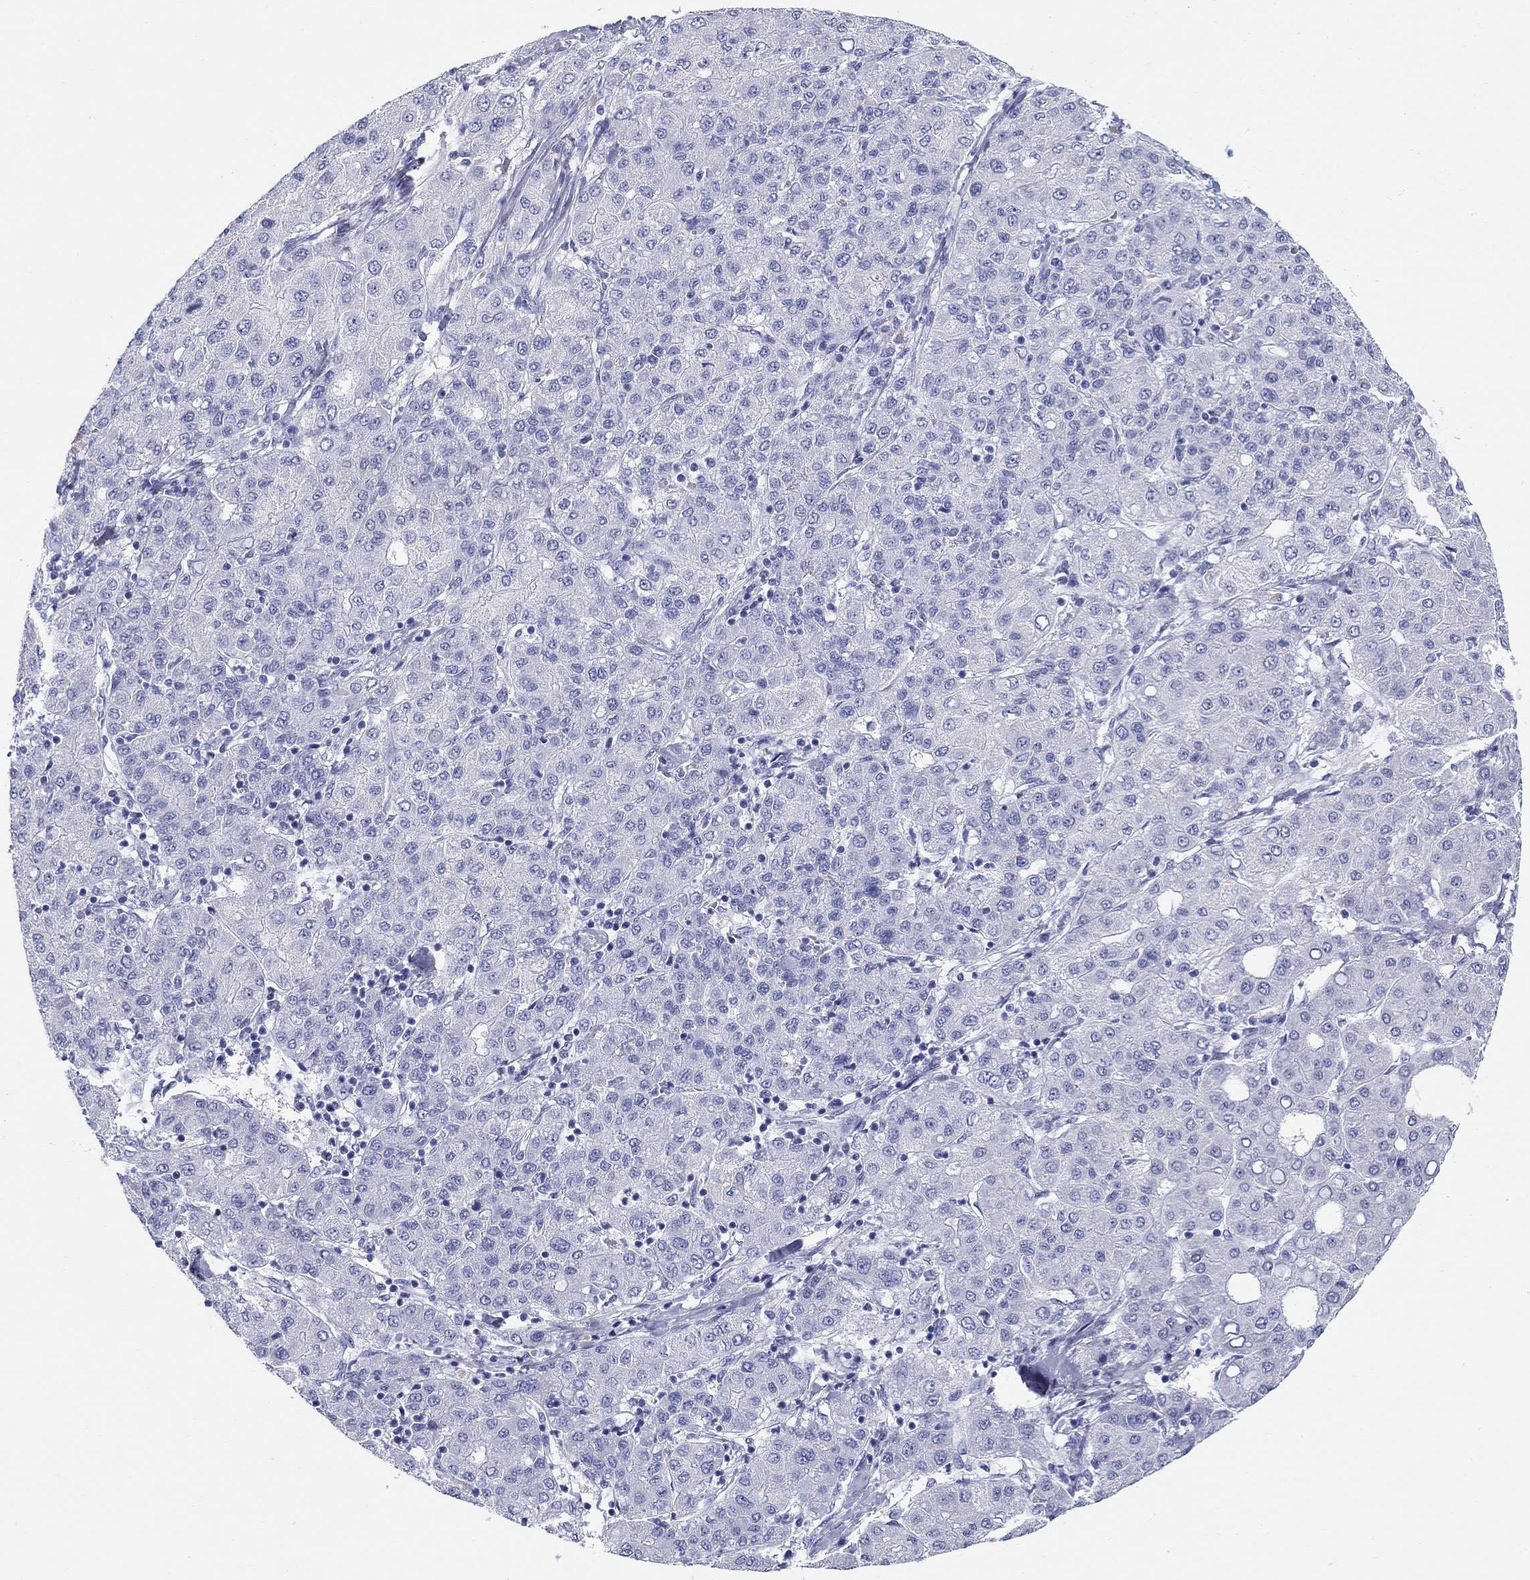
{"staining": {"intensity": "negative", "quantity": "none", "location": "none"}, "tissue": "liver cancer", "cell_type": "Tumor cells", "image_type": "cancer", "snomed": [{"axis": "morphology", "description": "Carcinoma, Hepatocellular, NOS"}, {"axis": "topography", "description": "Liver"}], "caption": "Liver hepatocellular carcinoma was stained to show a protein in brown. There is no significant positivity in tumor cells.", "gene": "LAMP5", "patient": {"sex": "male", "age": 65}}